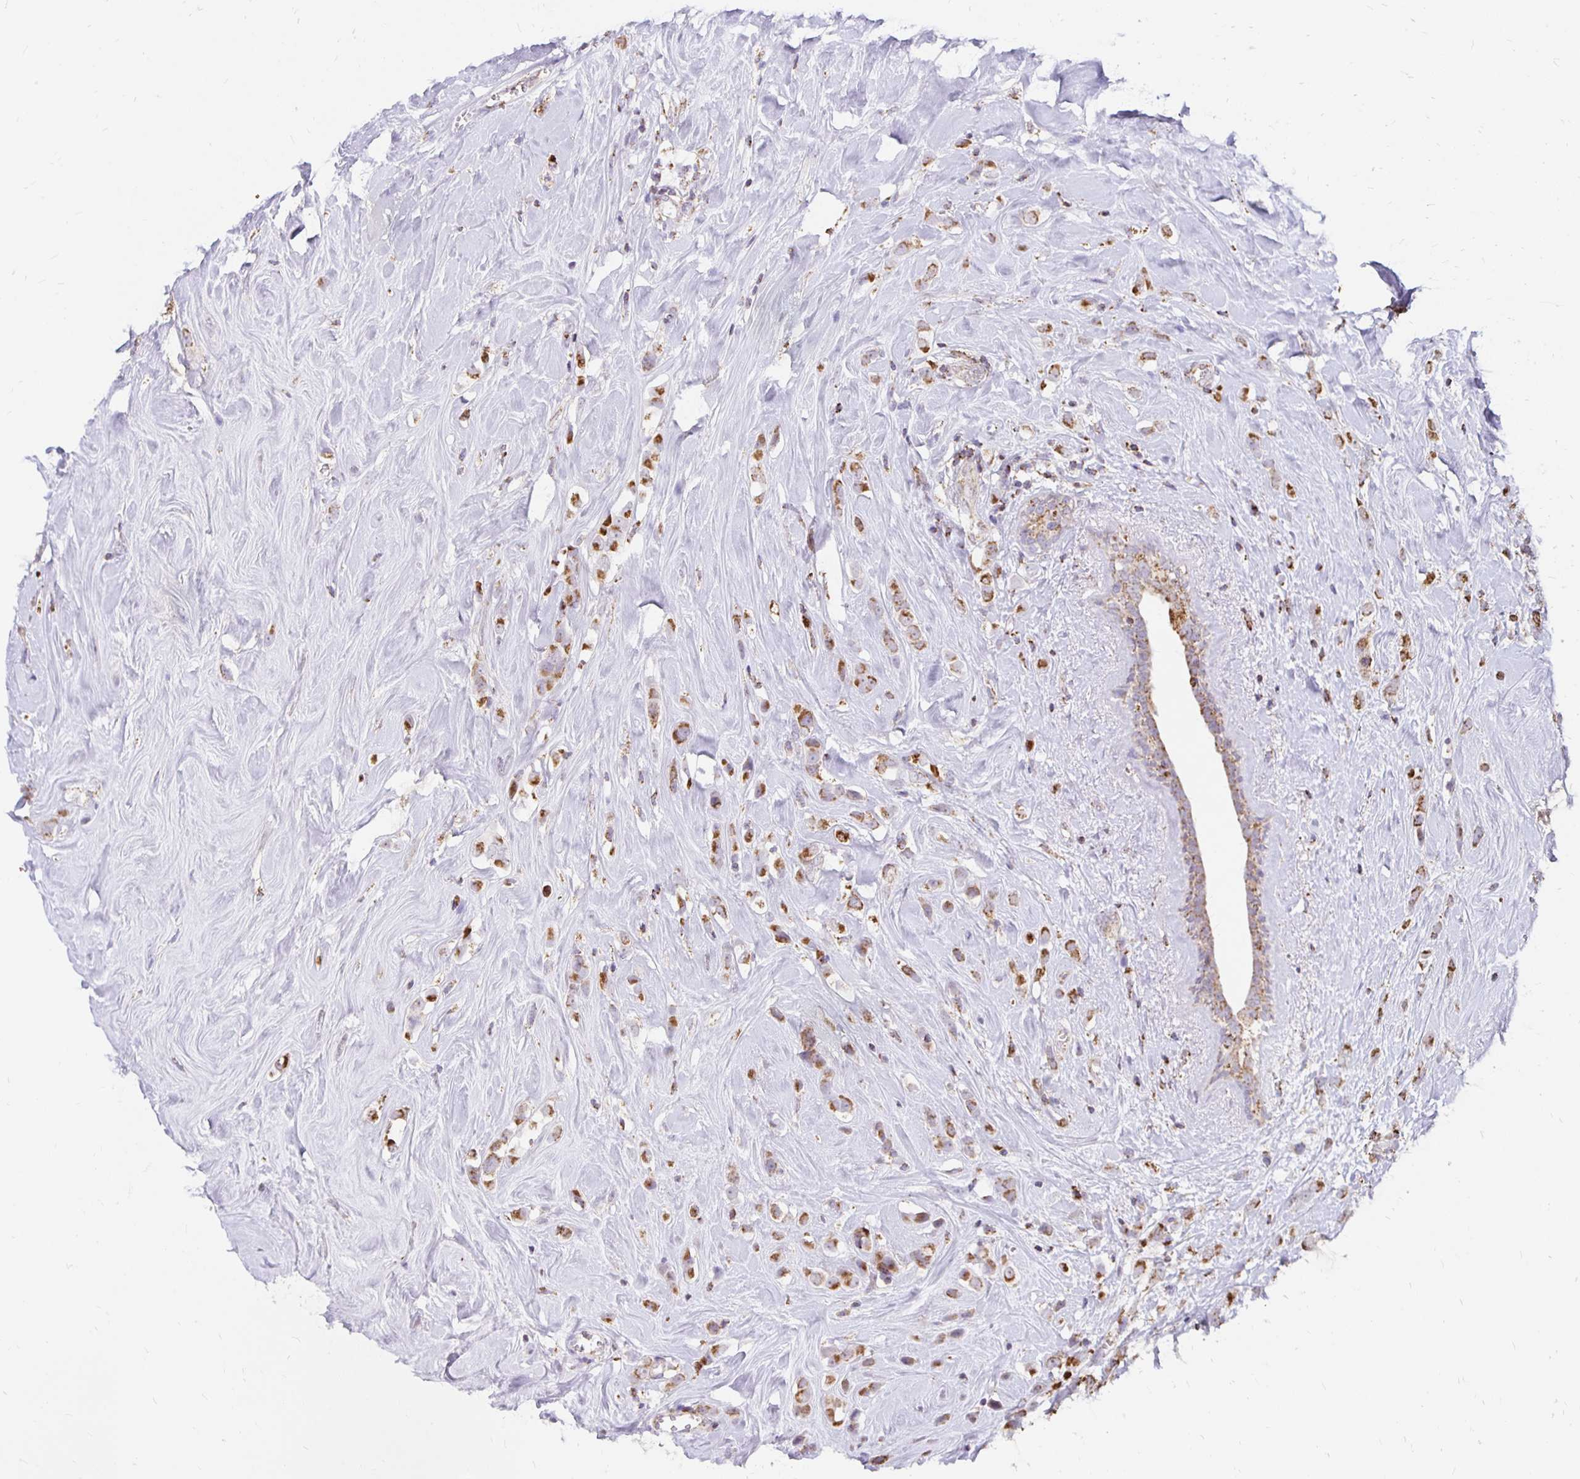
{"staining": {"intensity": "strong", "quantity": ">75%", "location": "cytoplasmic/membranous"}, "tissue": "breast cancer", "cell_type": "Tumor cells", "image_type": "cancer", "snomed": [{"axis": "morphology", "description": "Duct carcinoma"}, {"axis": "topography", "description": "Breast"}], "caption": "Breast cancer (infiltrating ductal carcinoma) stained for a protein reveals strong cytoplasmic/membranous positivity in tumor cells.", "gene": "IER3", "patient": {"sex": "female", "age": 80}}